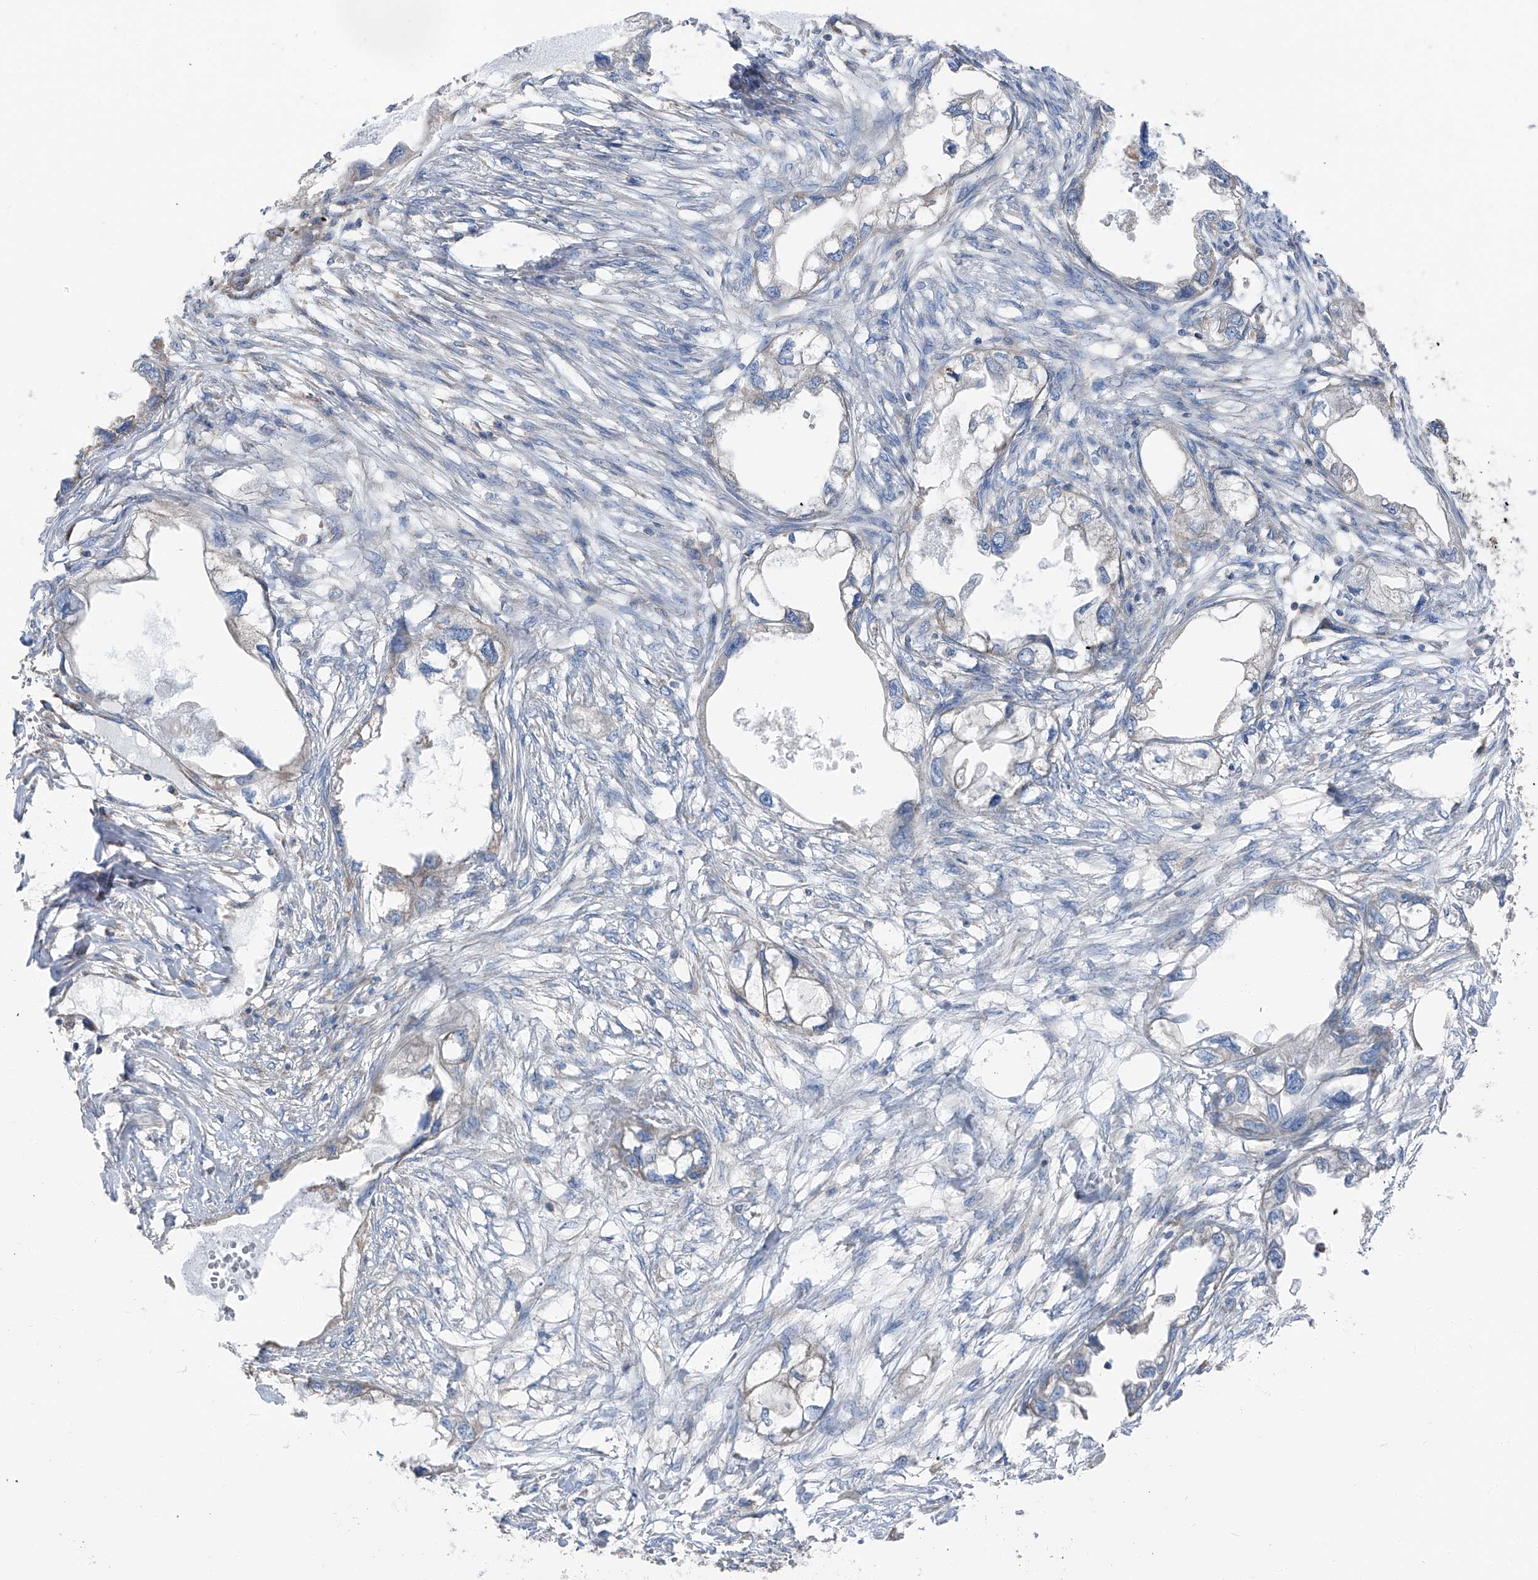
{"staining": {"intensity": "negative", "quantity": "none", "location": "none"}, "tissue": "endometrial cancer", "cell_type": "Tumor cells", "image_type": "cancer", "snomed": [{"axis": "morphology", "description": "Adenocarcinoma, NOS"}, {"axis": "morphology", "description": "Adenocarcinoma, metastatic, NOS"}, {"axis": "topography", "description": "Adipose tissue"}, {"axis": "topography", "description": "Endometrium"}], "caption": "An IHC image of endometrial cancer is shown. There is no staining in tumor cells of endometrial cancer.", "gene": "GPR142", "patient": {"sex": "female", "age": 67}}